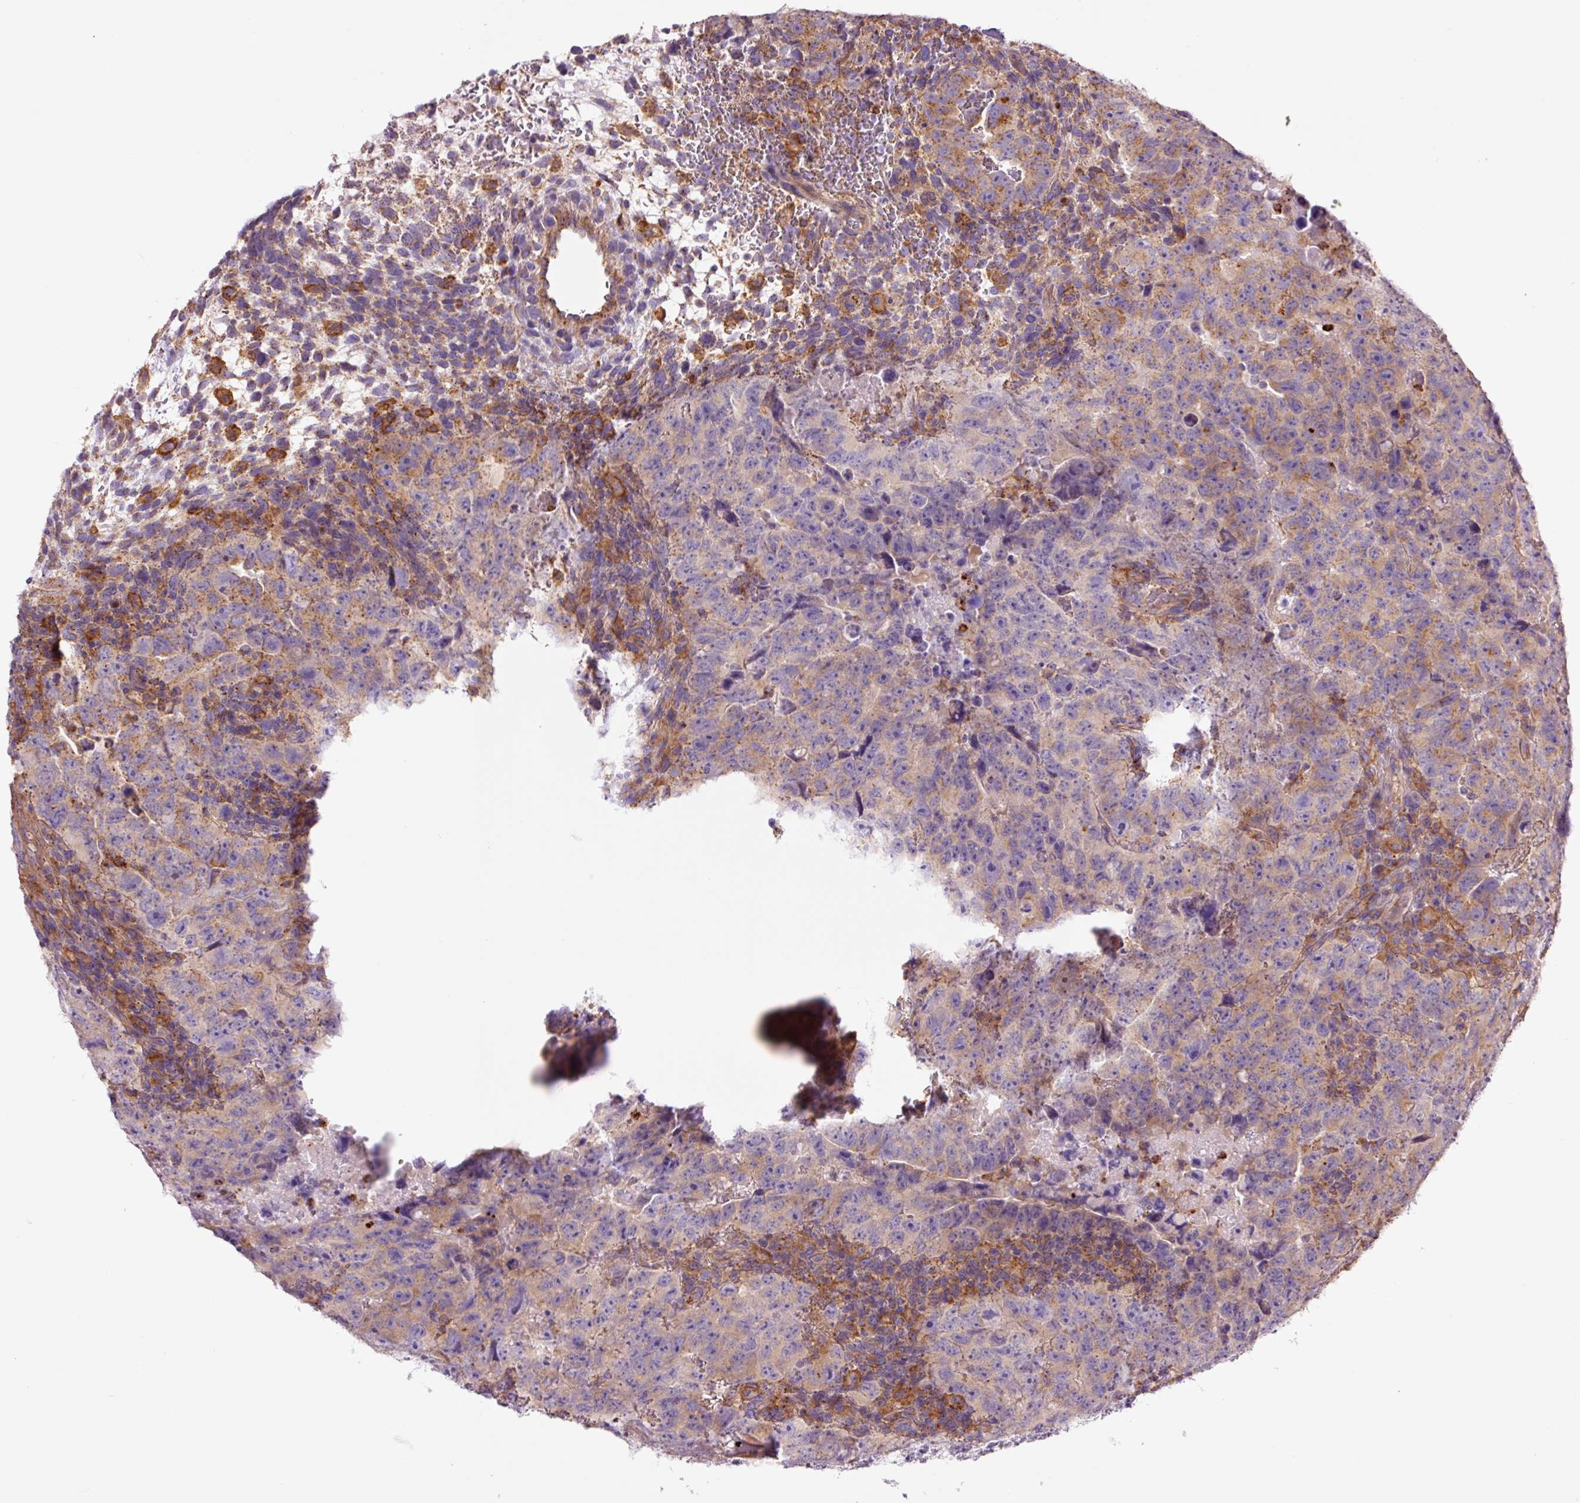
{"staining": {"intensity": "moderate", "quantity": "<25%", "location": "cytoplasmic/membranous"}, "tissue": "testis cancer", "cell_type": "Tumor cells", "image_type": "cancer", "snomed": [{"axis": "morphology", "description": "Carcinoma, Embryonal, NOS"}, {"axis": "topography", "description": "Testis"}], "caption": "About <25% of tumor cells in testis cancer (embryonal carcinoma) exhibit moderate cytoplasmic/membranous protein positivity as visualized by brown immunohistochemical staining.", "gene": "SH2D6", "patient": {"sex": "male", "age": 24}}